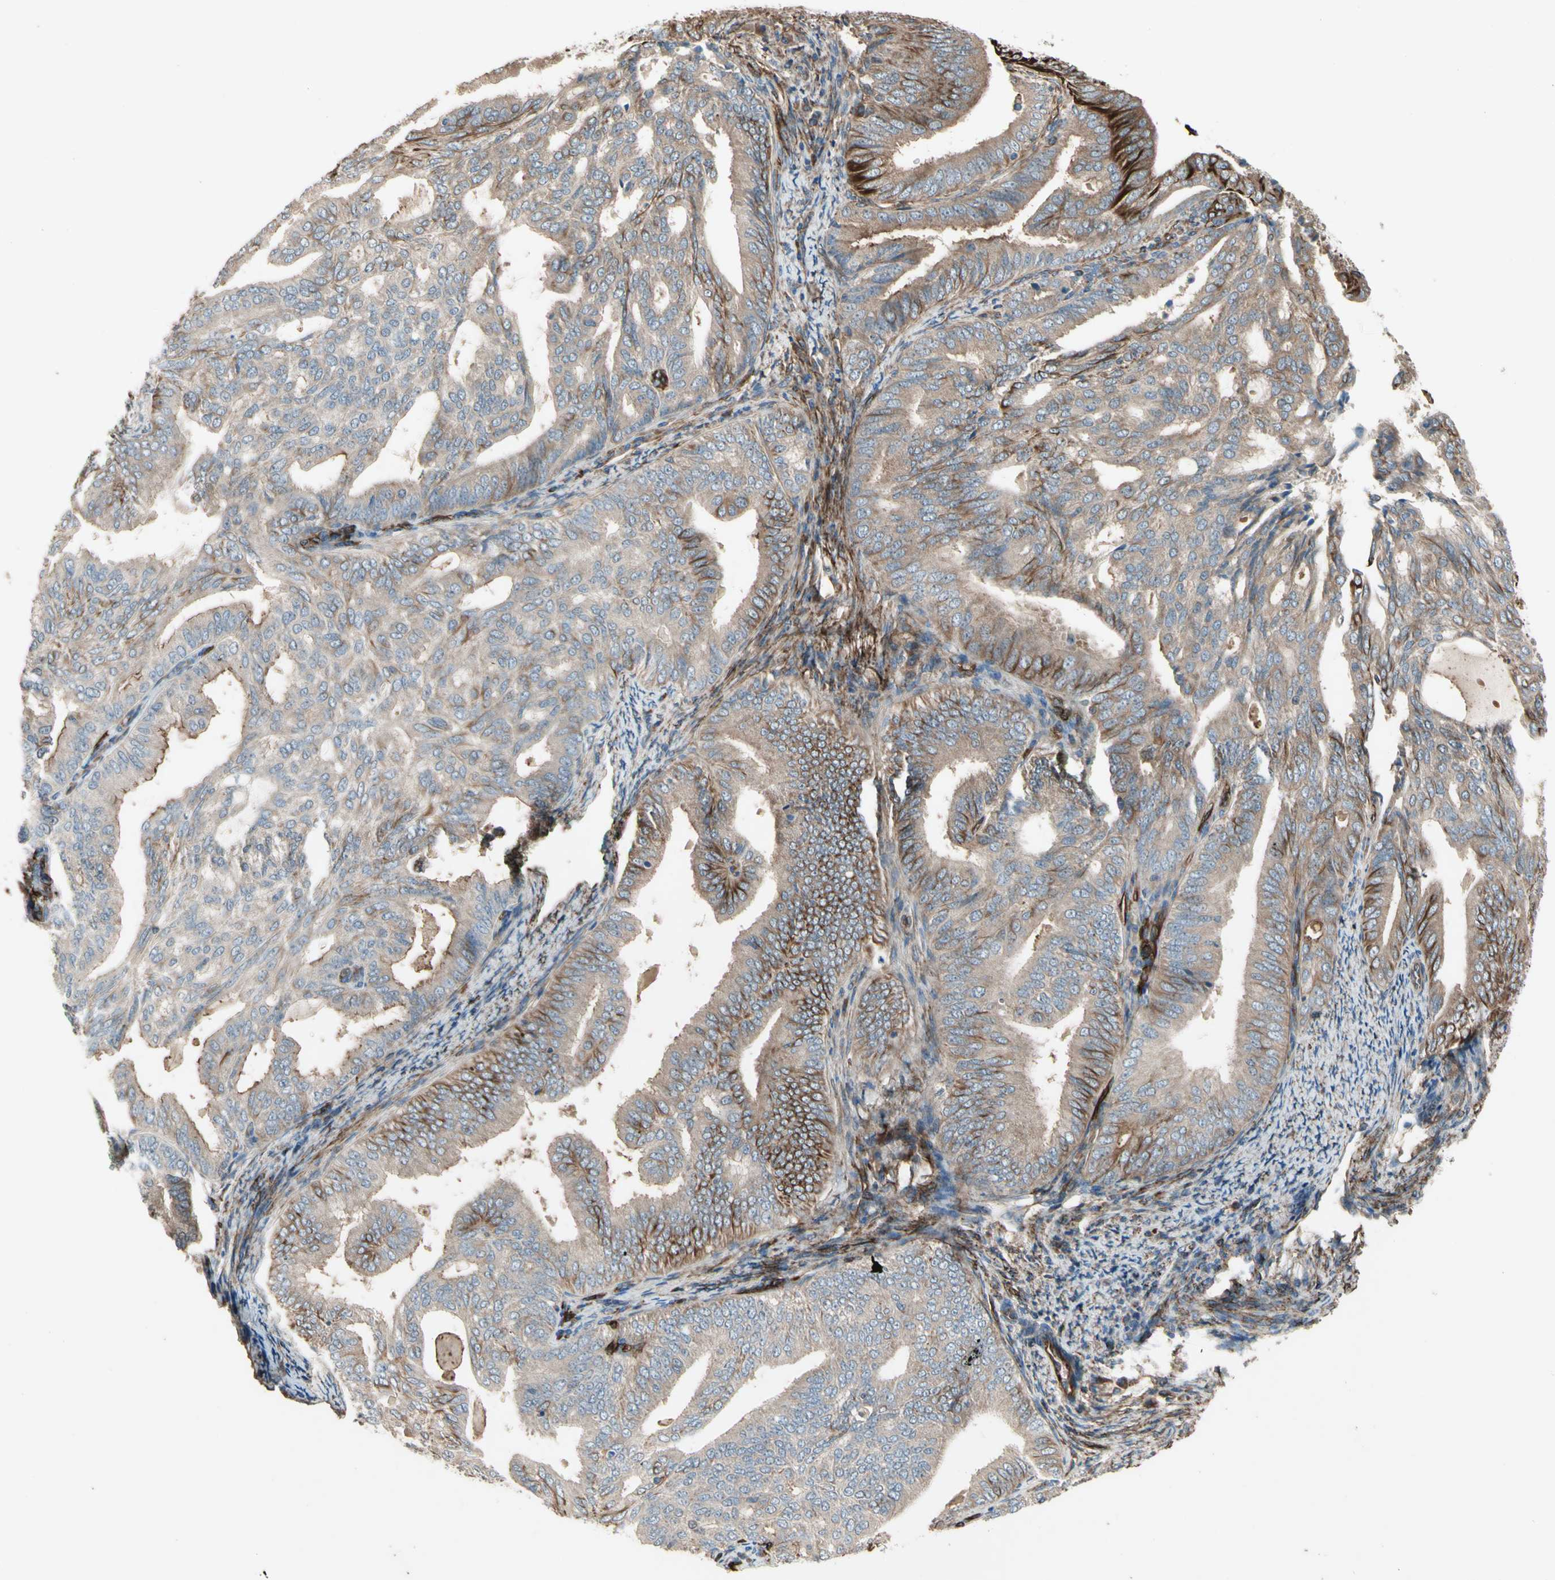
{"staining": {"intensity": "weak", "quantity": "25%-75%", "location": "cytoplasmic/membranous"}, "tissue": "endometrial cancer", "cell_type": "Tumor cells", "image_type": "cancer", "snomed": [{"axis": "morphology", "description": "Adenocarcinoma, NOS"}, {"axis": "topography", "description": "Endometrium"}], "caption": "Immunohistochemistry histopathology image of endometrial adenocarcinoma stained for a protein (brown), which demonstrates low levels of weak cytoplasmic/membranous positivity in about 25%-75% of tumor cells.", "gene": "TRAF2", "patient": {"sex": "female", "age": 58}}